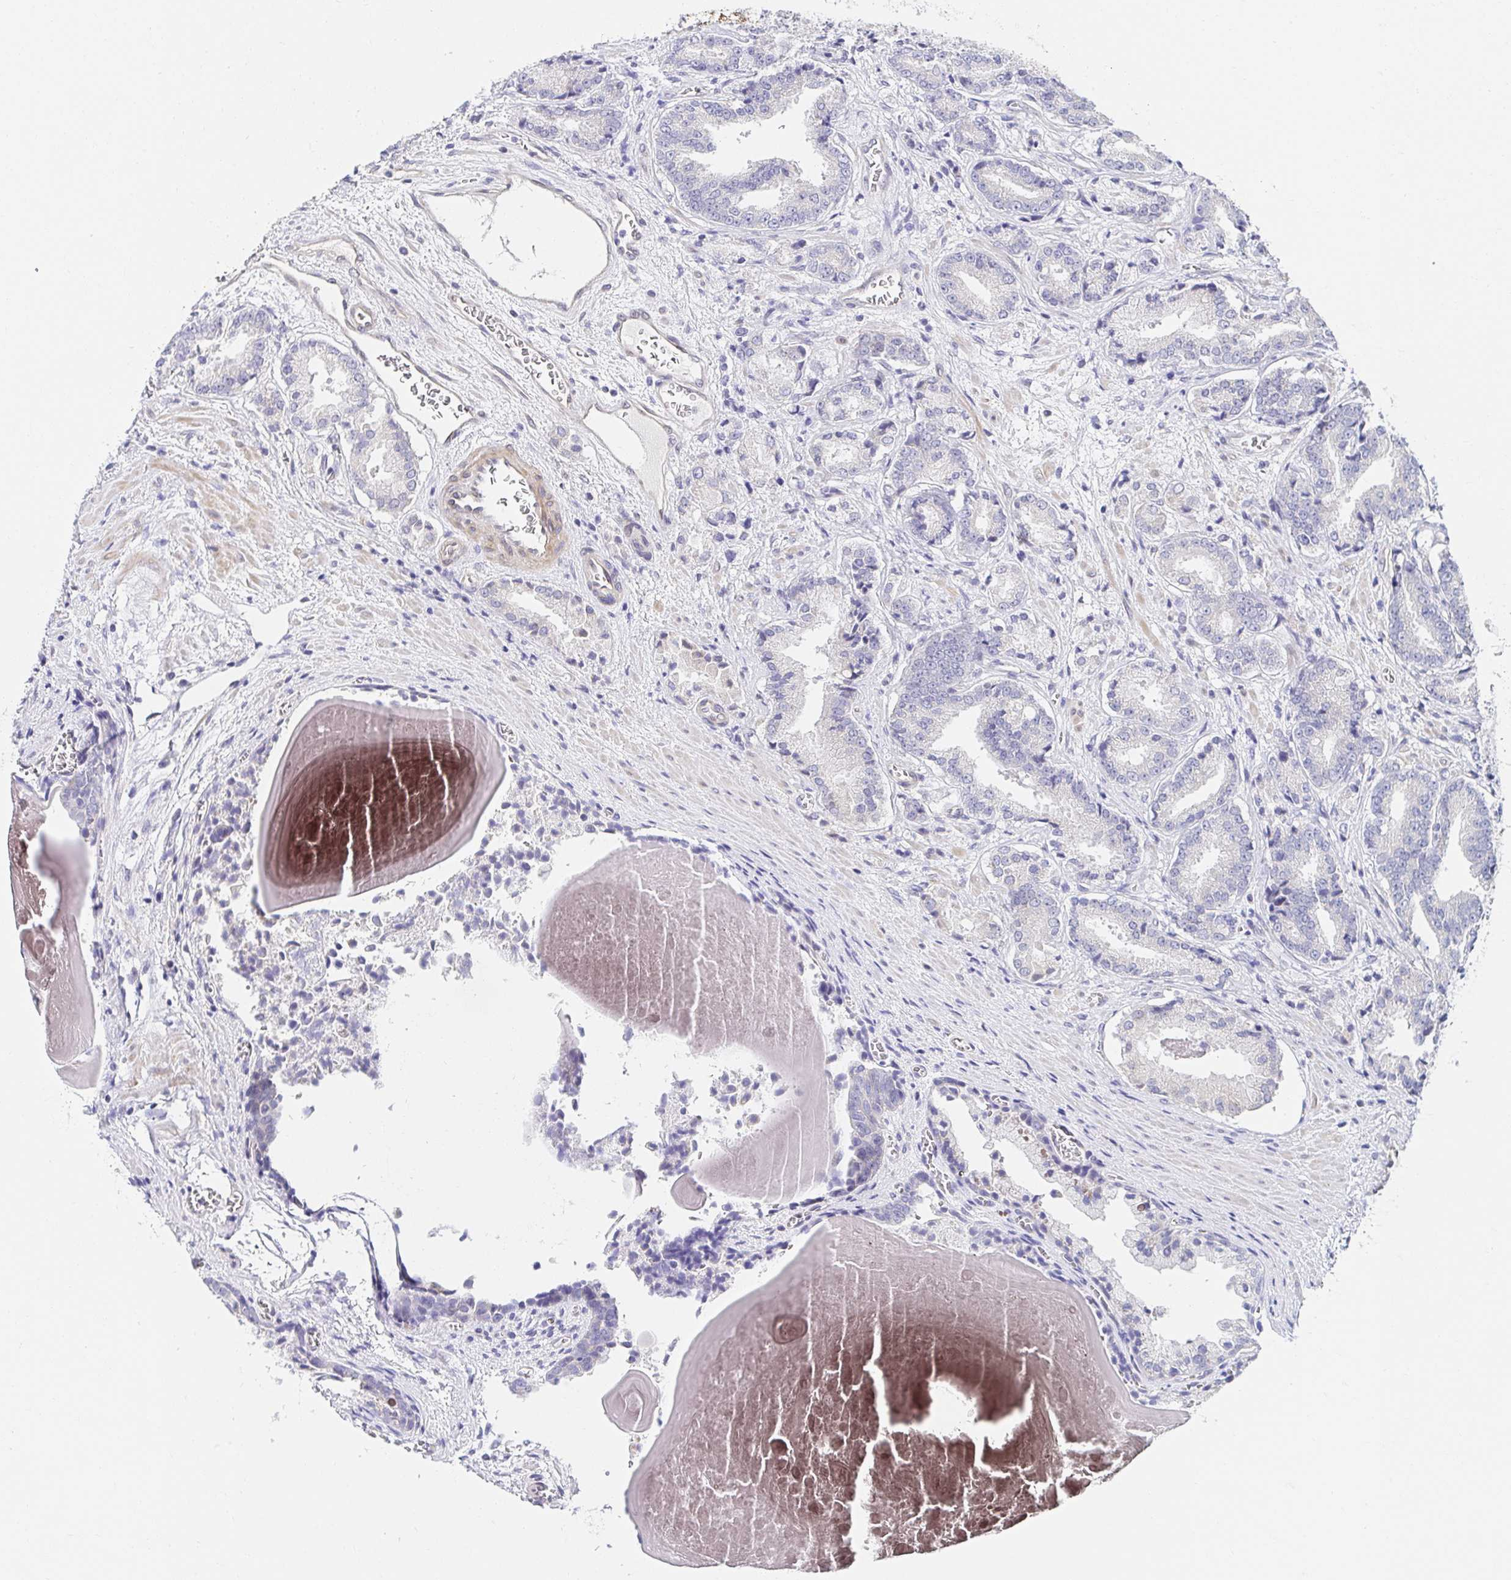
{"staining": {"intensity": "negative", "quantity": "none", "location": "none"}, "tissue": "prostate cancer", "cell_type": "Tumor cells", "image_type": "cancer", "snomed": [{"axis": "morphology", "description": "Adenocarcinoma, High grade"}, {"axis": "topography", "description": "Prostate and seminal vesicle, NOS"}], "caption": "DAB (3,3'-diaminobenzidine) immunohistochemical staining of prostate cancer (adenocarcinoma (high-grade)) demonstrates no significant positivity in tumor cells.", "gene": "AKAP14", "patient": {"sex": "male", "age": 61}}